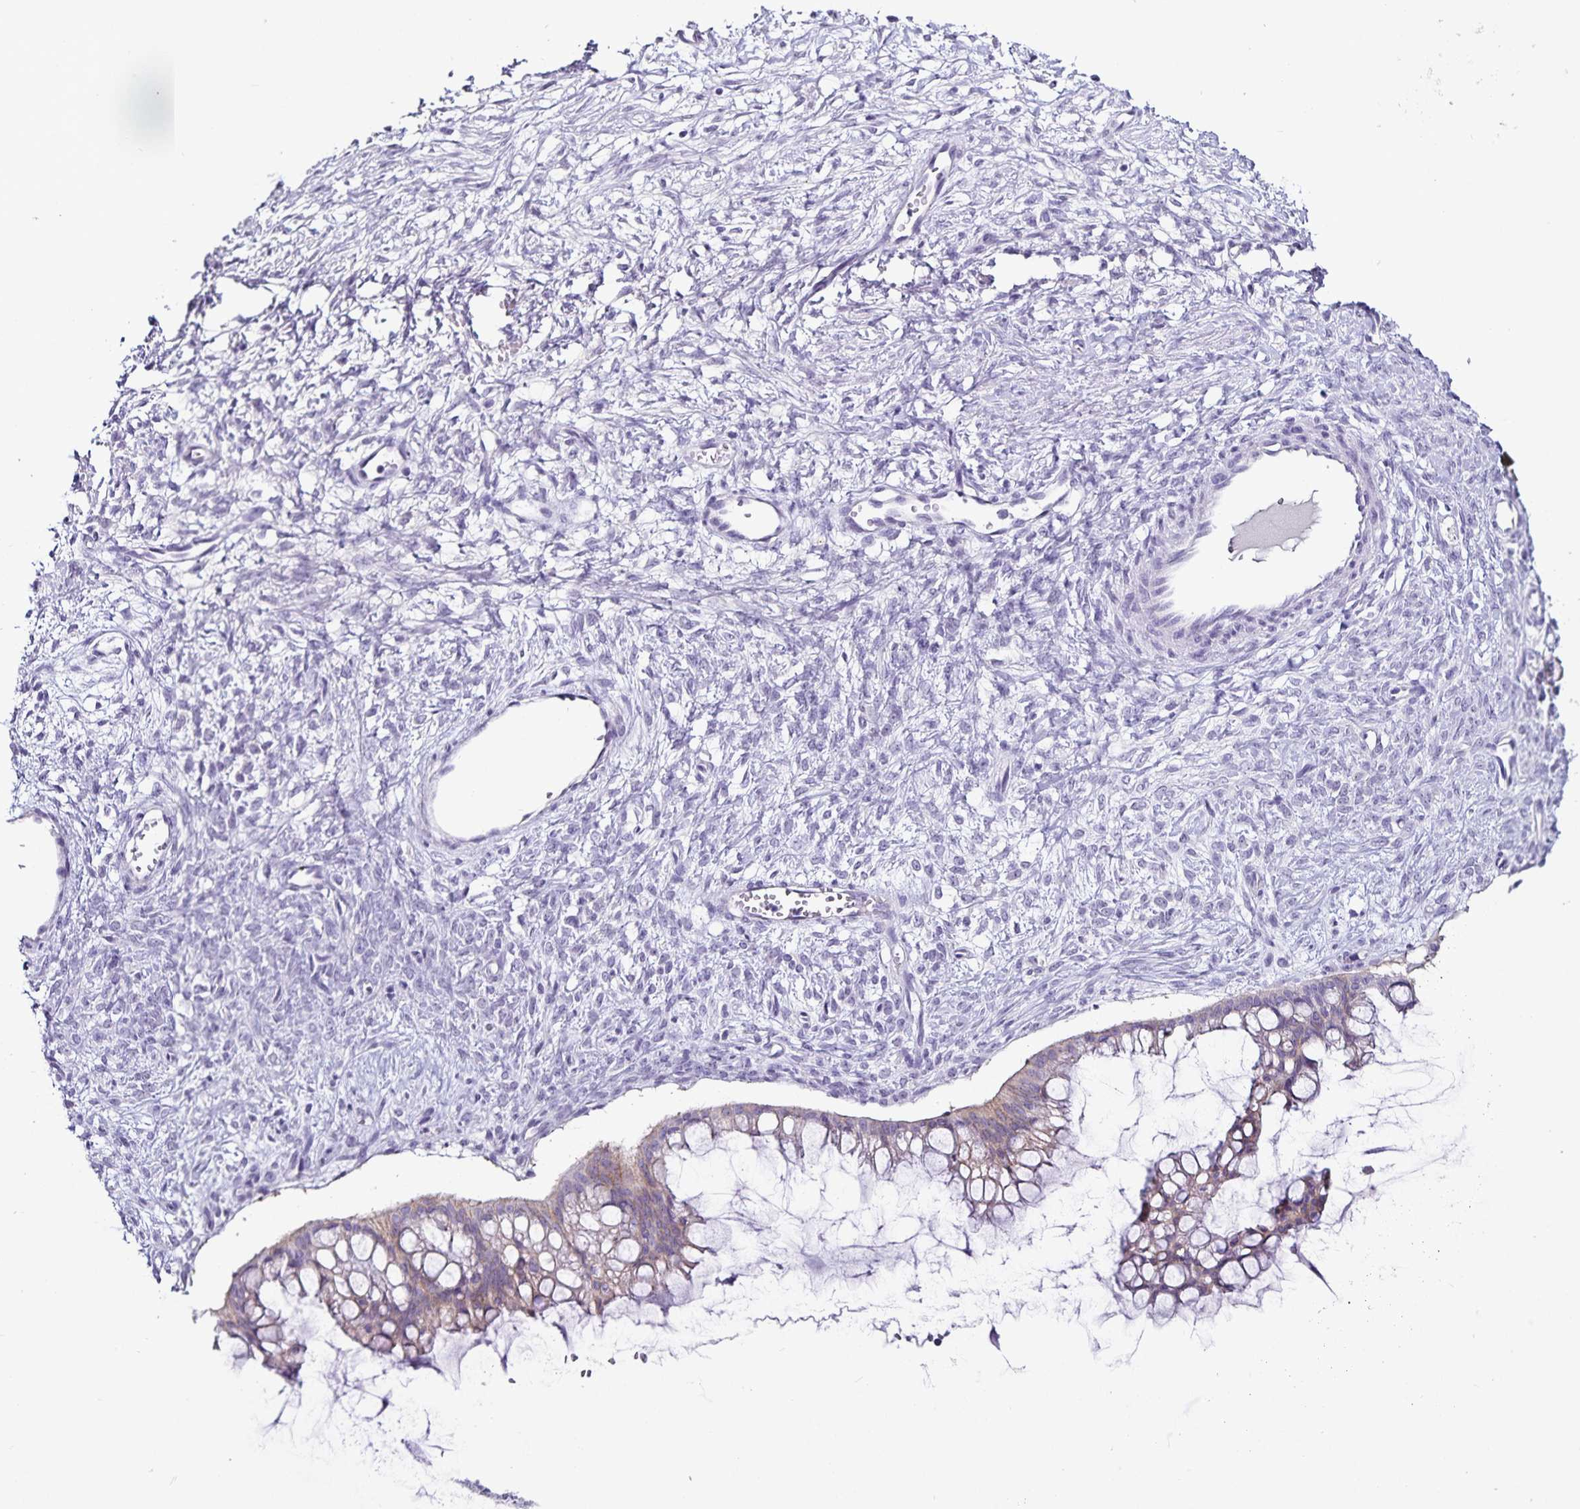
{"staining": {"intensity": "weak", "quantity": "<25%", "location": "cytoplasmic/membranous"}, "tissue": "ovarian cancer", "cell_type": "Tumor cells", "image_type": "cancer", "snomed": [{"axis": "morphology", "description": "Cystadenocarcinoma, mucinous, NOS"}, {"axis": "topography", "description": "Ovary"}], "caption": "Tumor cells are negative for protein expression in human ovarian cancer.", "gene": "CA12", "patient": {"sex": "female", "age": 73}}